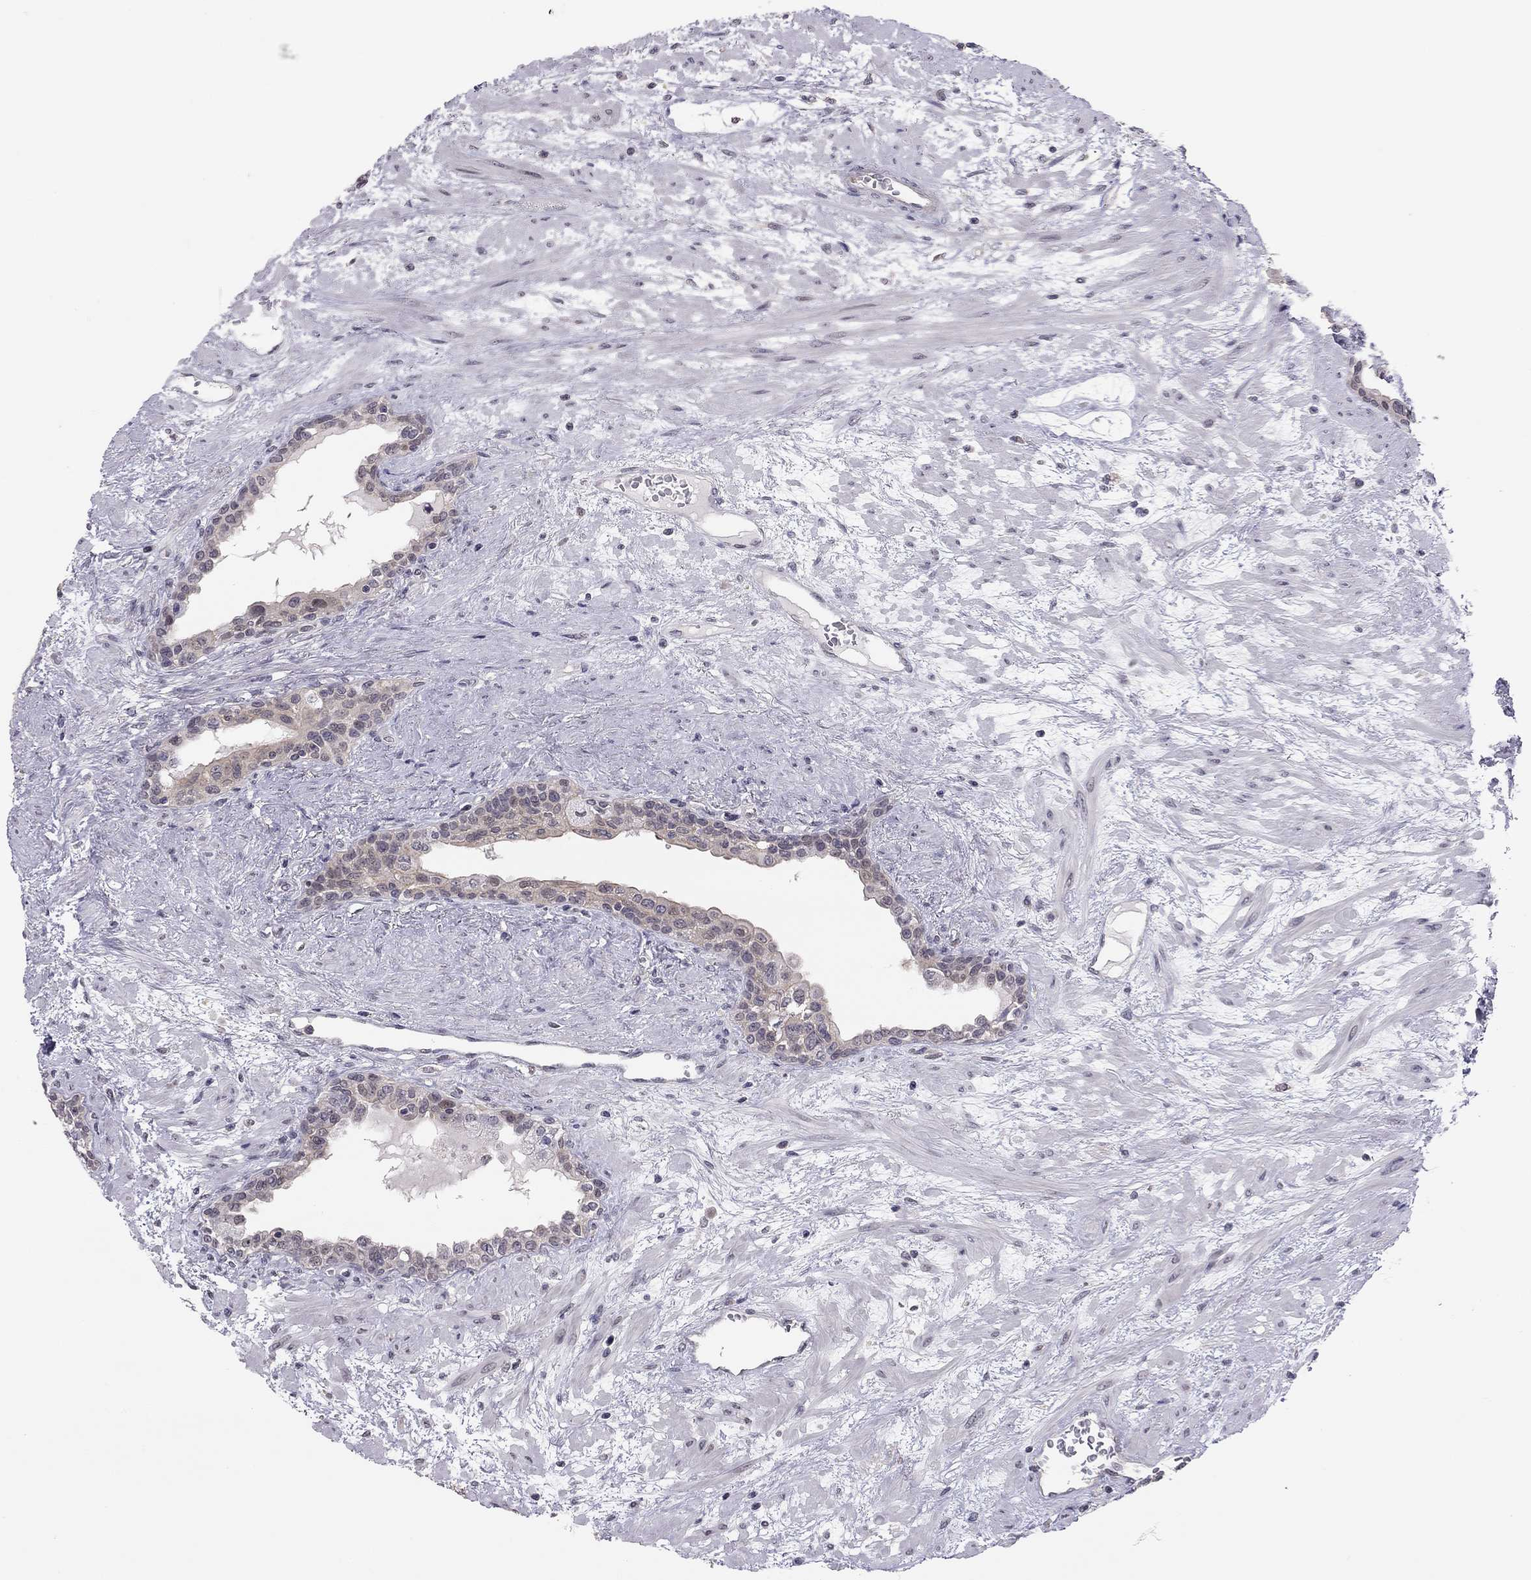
{"staining": {"intensity": "weak", "quantity": "<25%", "location": "cytoplasmic/membranous"}, "tissue": "prostate", "cell_type": "Glandular cells", "image_type": "normal", "snomed": [{"axis": "morphology", "description": "Normal tissue, NOS"}, {"axis": "topography", "description": "Prostate"}], "caption": "Immunohistochemistry of unremarkable human prostate shows no staining in glandular cells. Nuclei are stained in blue.", "gene": "HSF2BP", "patient": {"sex": "male", "age": 63}}